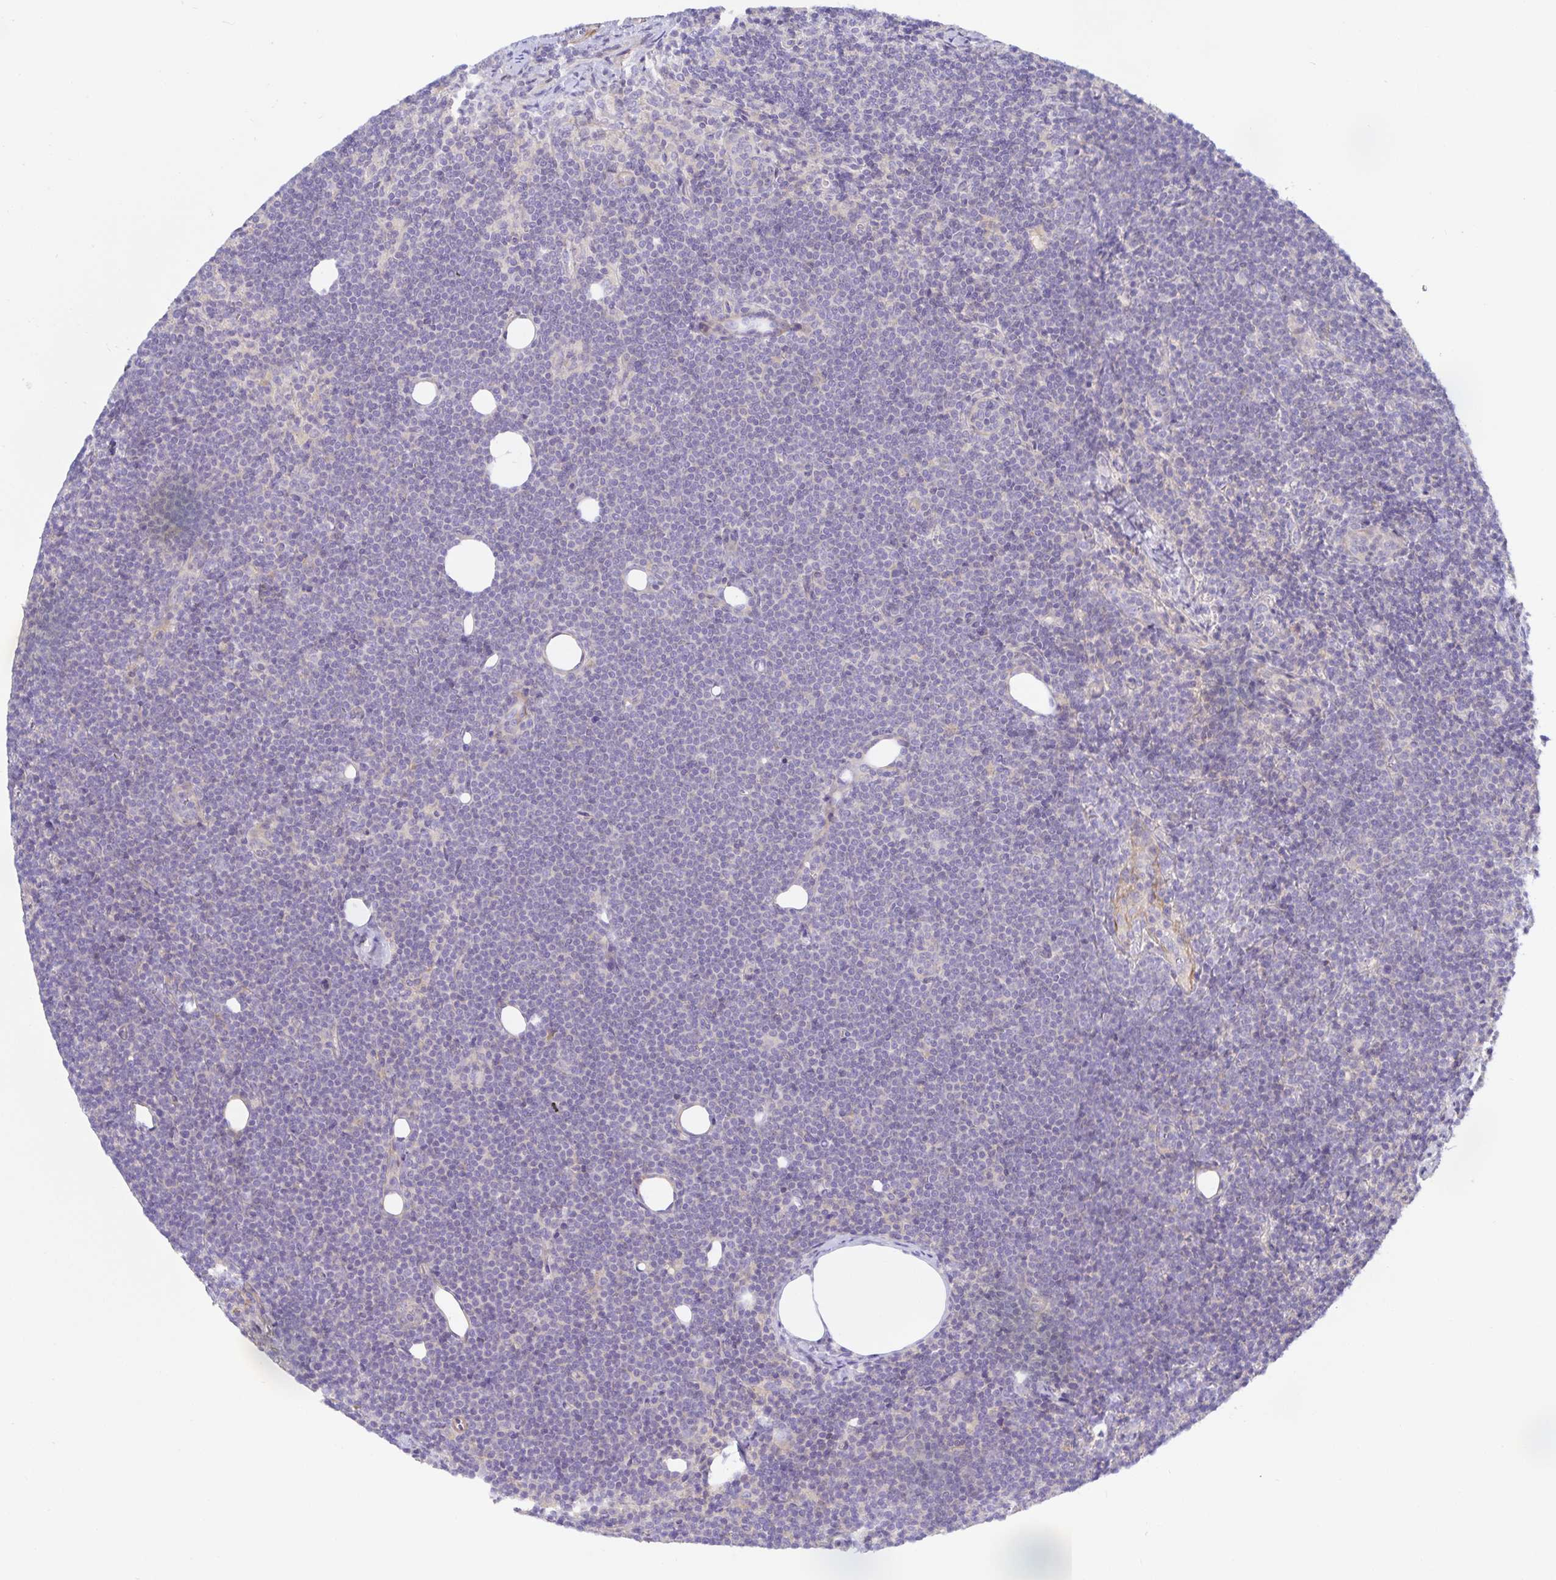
{"staining": {"intensity": "negative", "quantity": "none", "location": "none"}, "tissue": "lymphoma", "cell_type": "Tumor cells", "image_type": "cancer", "snomed": [{"axis": "morphology", "description": "Malignant lymphoma, non-Hodgkin's type, Low grade"}, {"axis": "topography", "description": "Lymph node"}], "caption": "DAB (3,3'-diaminobenzidine) immunohistochemical staining of human lymphoma displays no significant positivity in tumor cells.", "gene": "METTL22", "patient": {"sex": "female", "age": 73}}